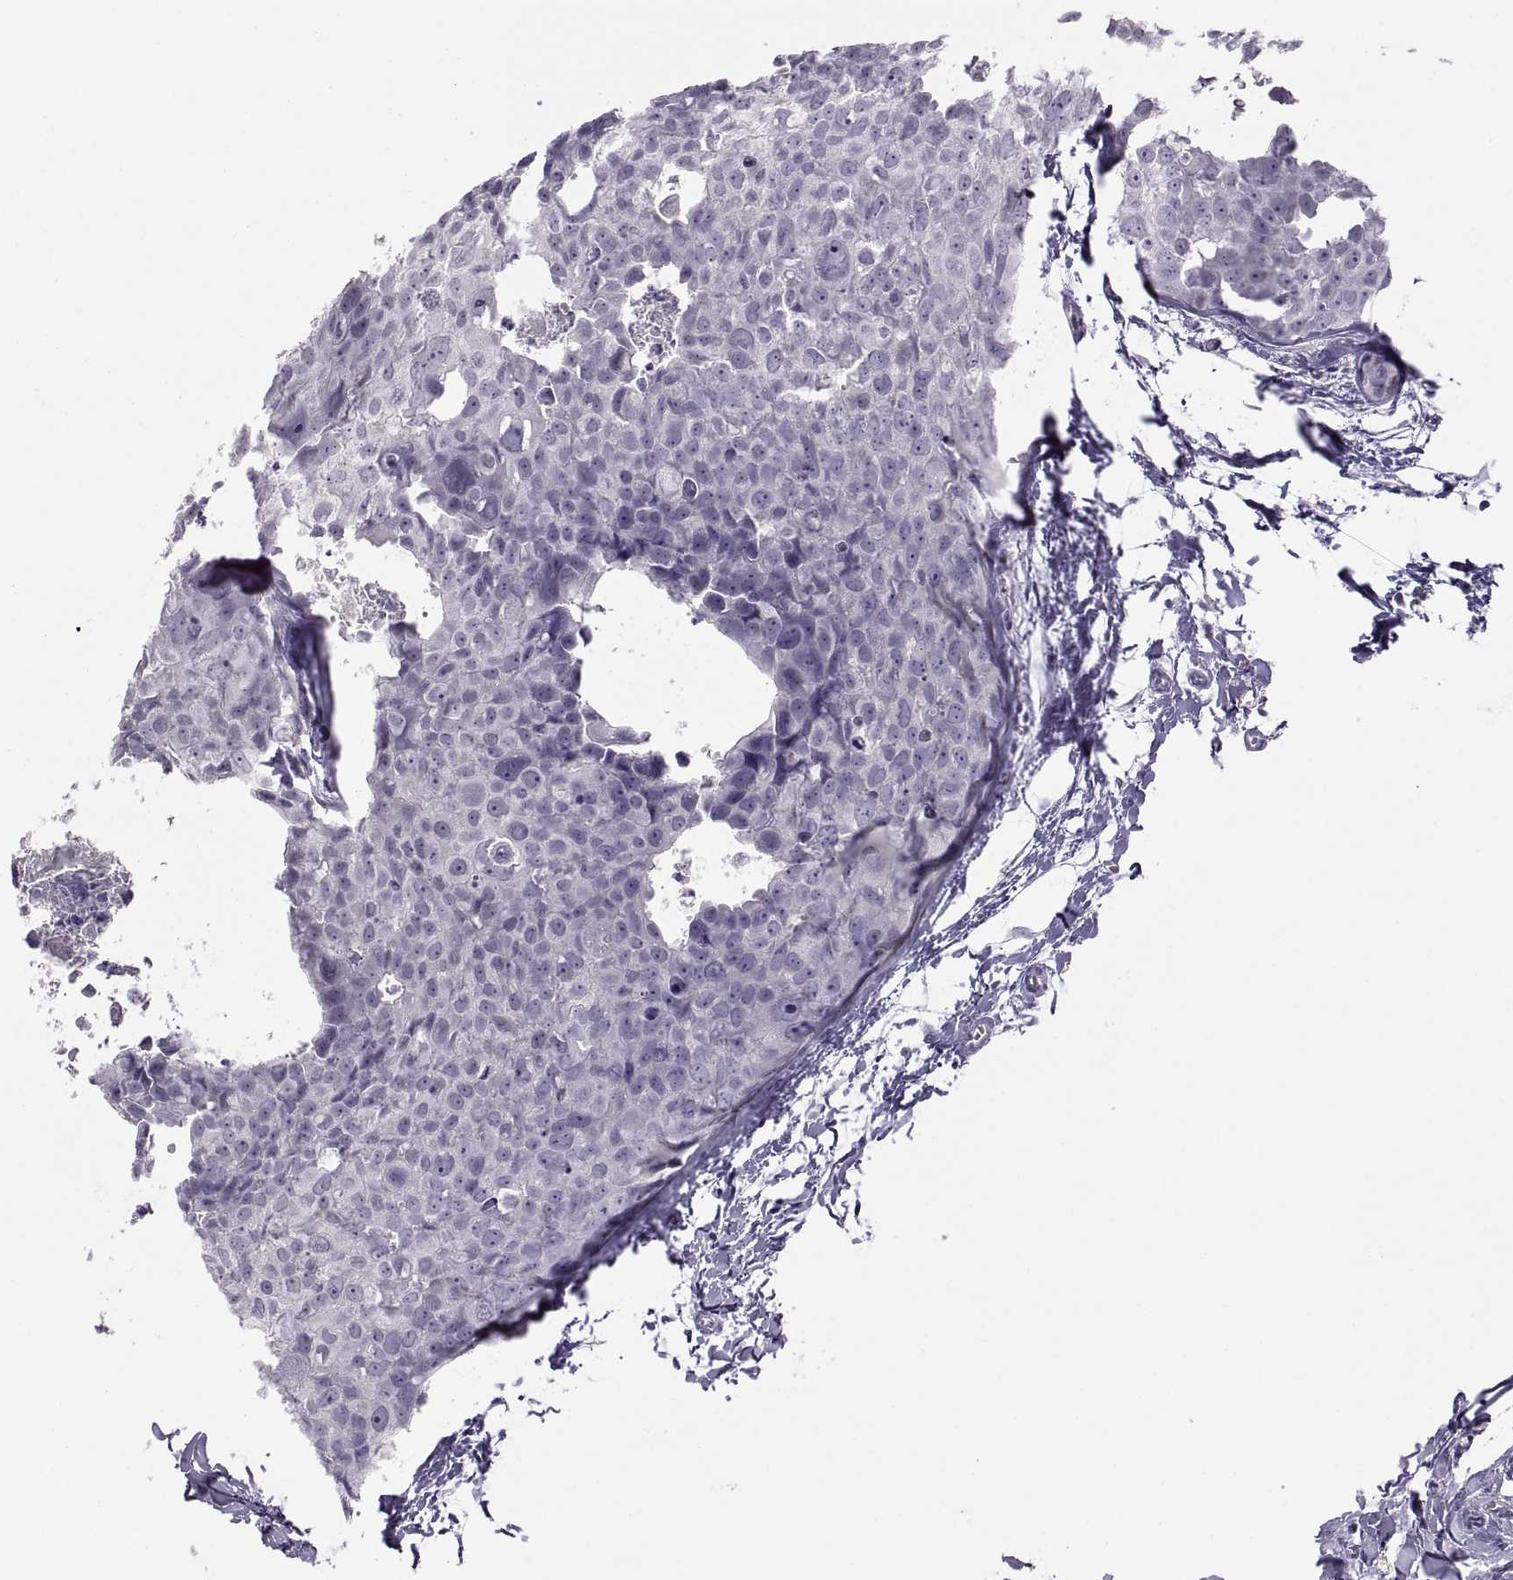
{"staining": {"intensity": "negative", "quantity": "none", "location": "none"}, "tissue": "breast cancer", "cell_type": "Tumor cells", "image_type": "cancer", "snomed": [{"axis": "morphology", "description": "Duct carcinoma"}, {"axis": "topography", "description": "Breast"}], "caption": "Human breast infiltrating ductal carcinoma stained for a protein using IHC exhibits no expression in tumor cells.", "gene": "TTC21A", "patient": {"sex": "female", "age": 38}}